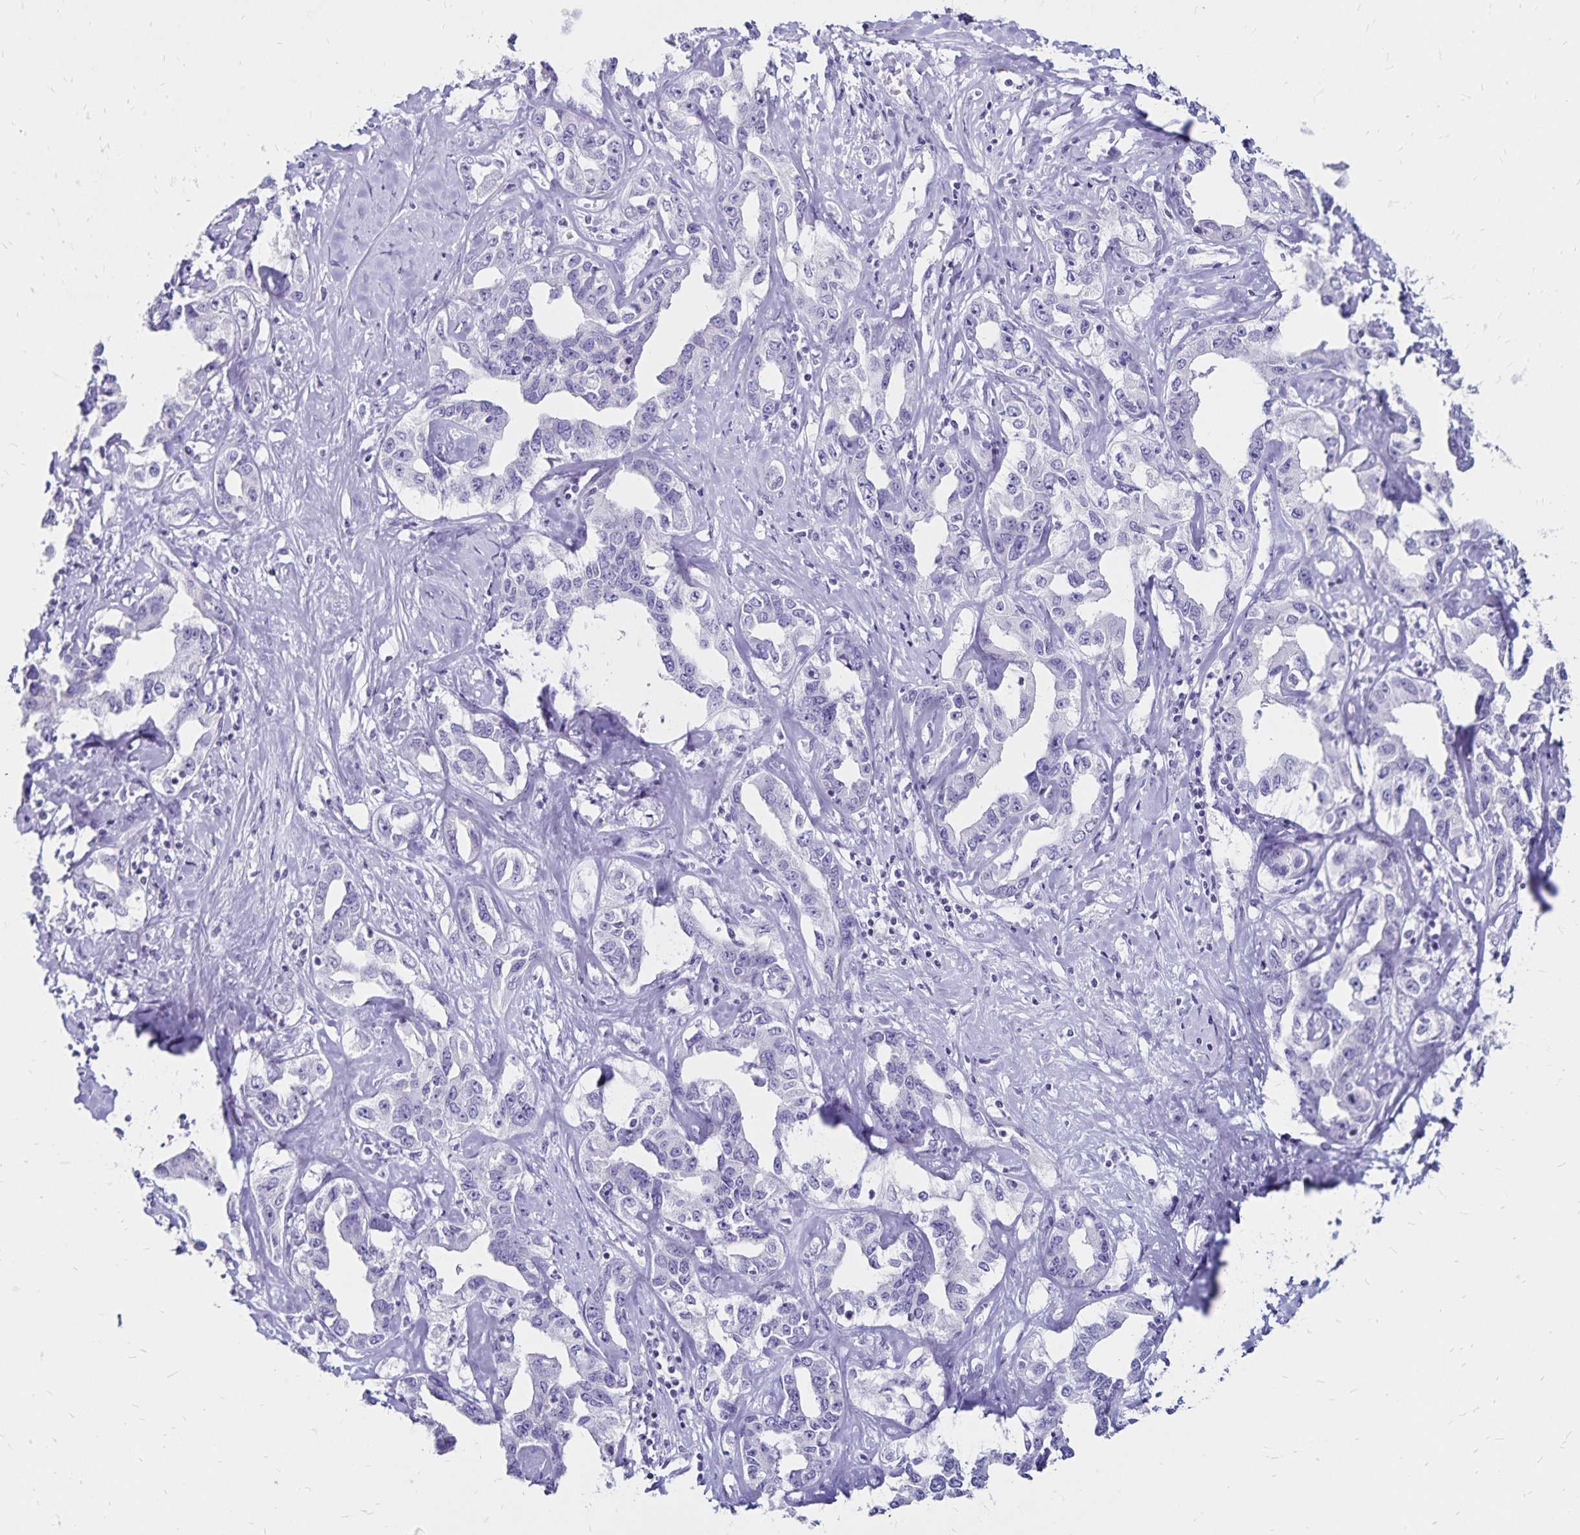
{"staining": {"intensity": "negative", "quantity": "none", "location": "none"}, "tissue": "liver cancer", "cell_type": "Tumor cells", "image_type": "cancer", "snomed": [{"axis": "morphology", "description": "Cholangiocarcinoma"}, {"axis": "topography", "description": "Liver"}], "caption": "This is a histopathology image of immunohistochemistry staining of liver cholangiocarcinoma, which shows no expression in tumor cells.", "gene": "IKZF1", "patient": {"sex": "male", "age": 59}}